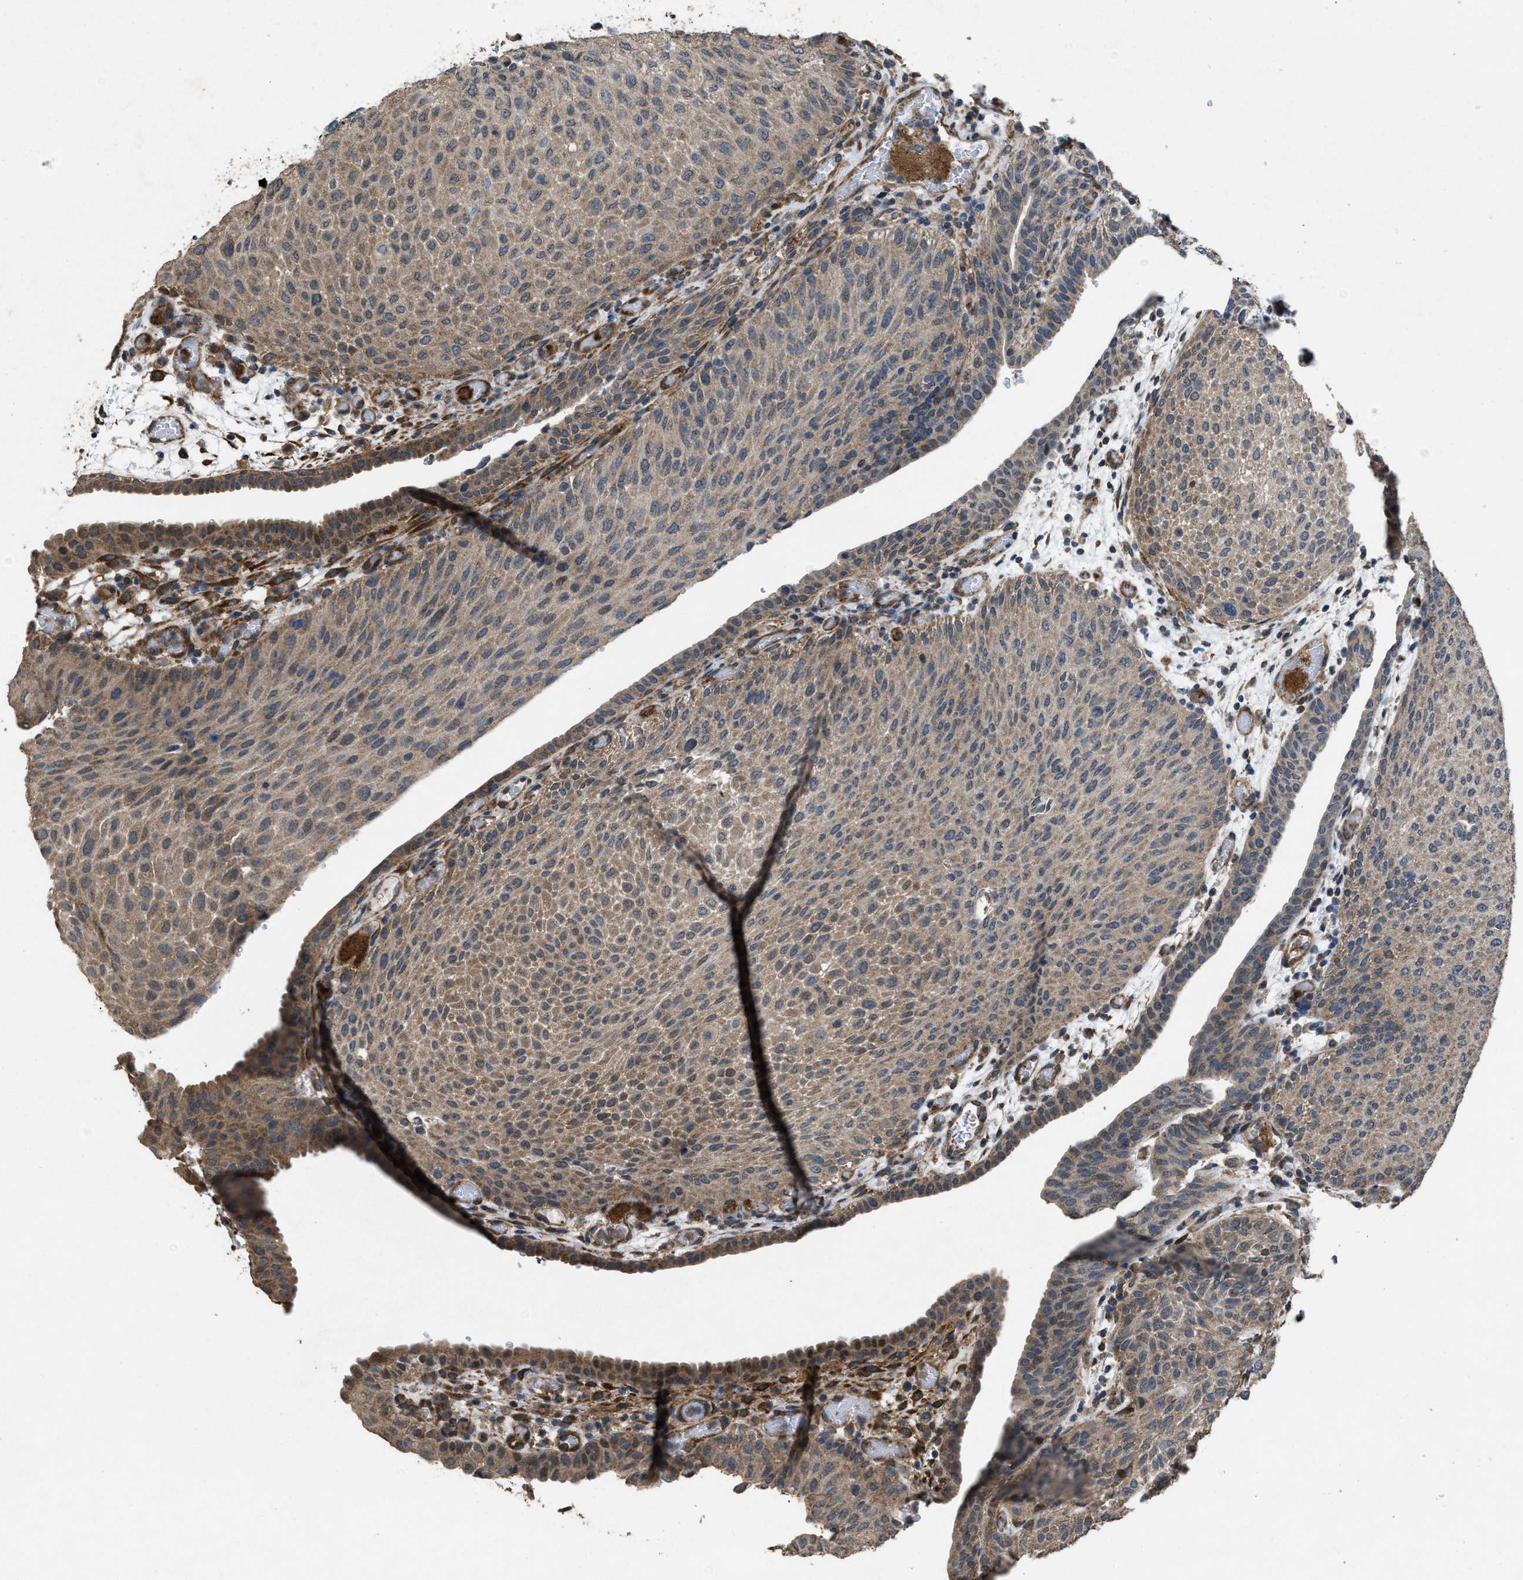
{"staining": {"intensity": "moderate", "quantity": ">75%", "location": "cytoplasmic/membranous"}, "tissue": "urothelial cancer", "cell_type": "Tumor cells", "image_type": "cancer", "snomed": [{"axis": "morphology", "description": "Urothelial carcinoma, Low grade"}, {"axis": "morphology", "description": "Urothelial carcinoma, High grade"}, {"axis": "topography", "description": "Urinary bladder"}], "caption": "Brown immunohistochemical staining in human high-grade urothelial carcinoma exhibits moderate cytoplasmic/membranous expression in about >75% of tumor cells.", "gene": "ARL6", "patient": {"sex": "male", "age": 35}}